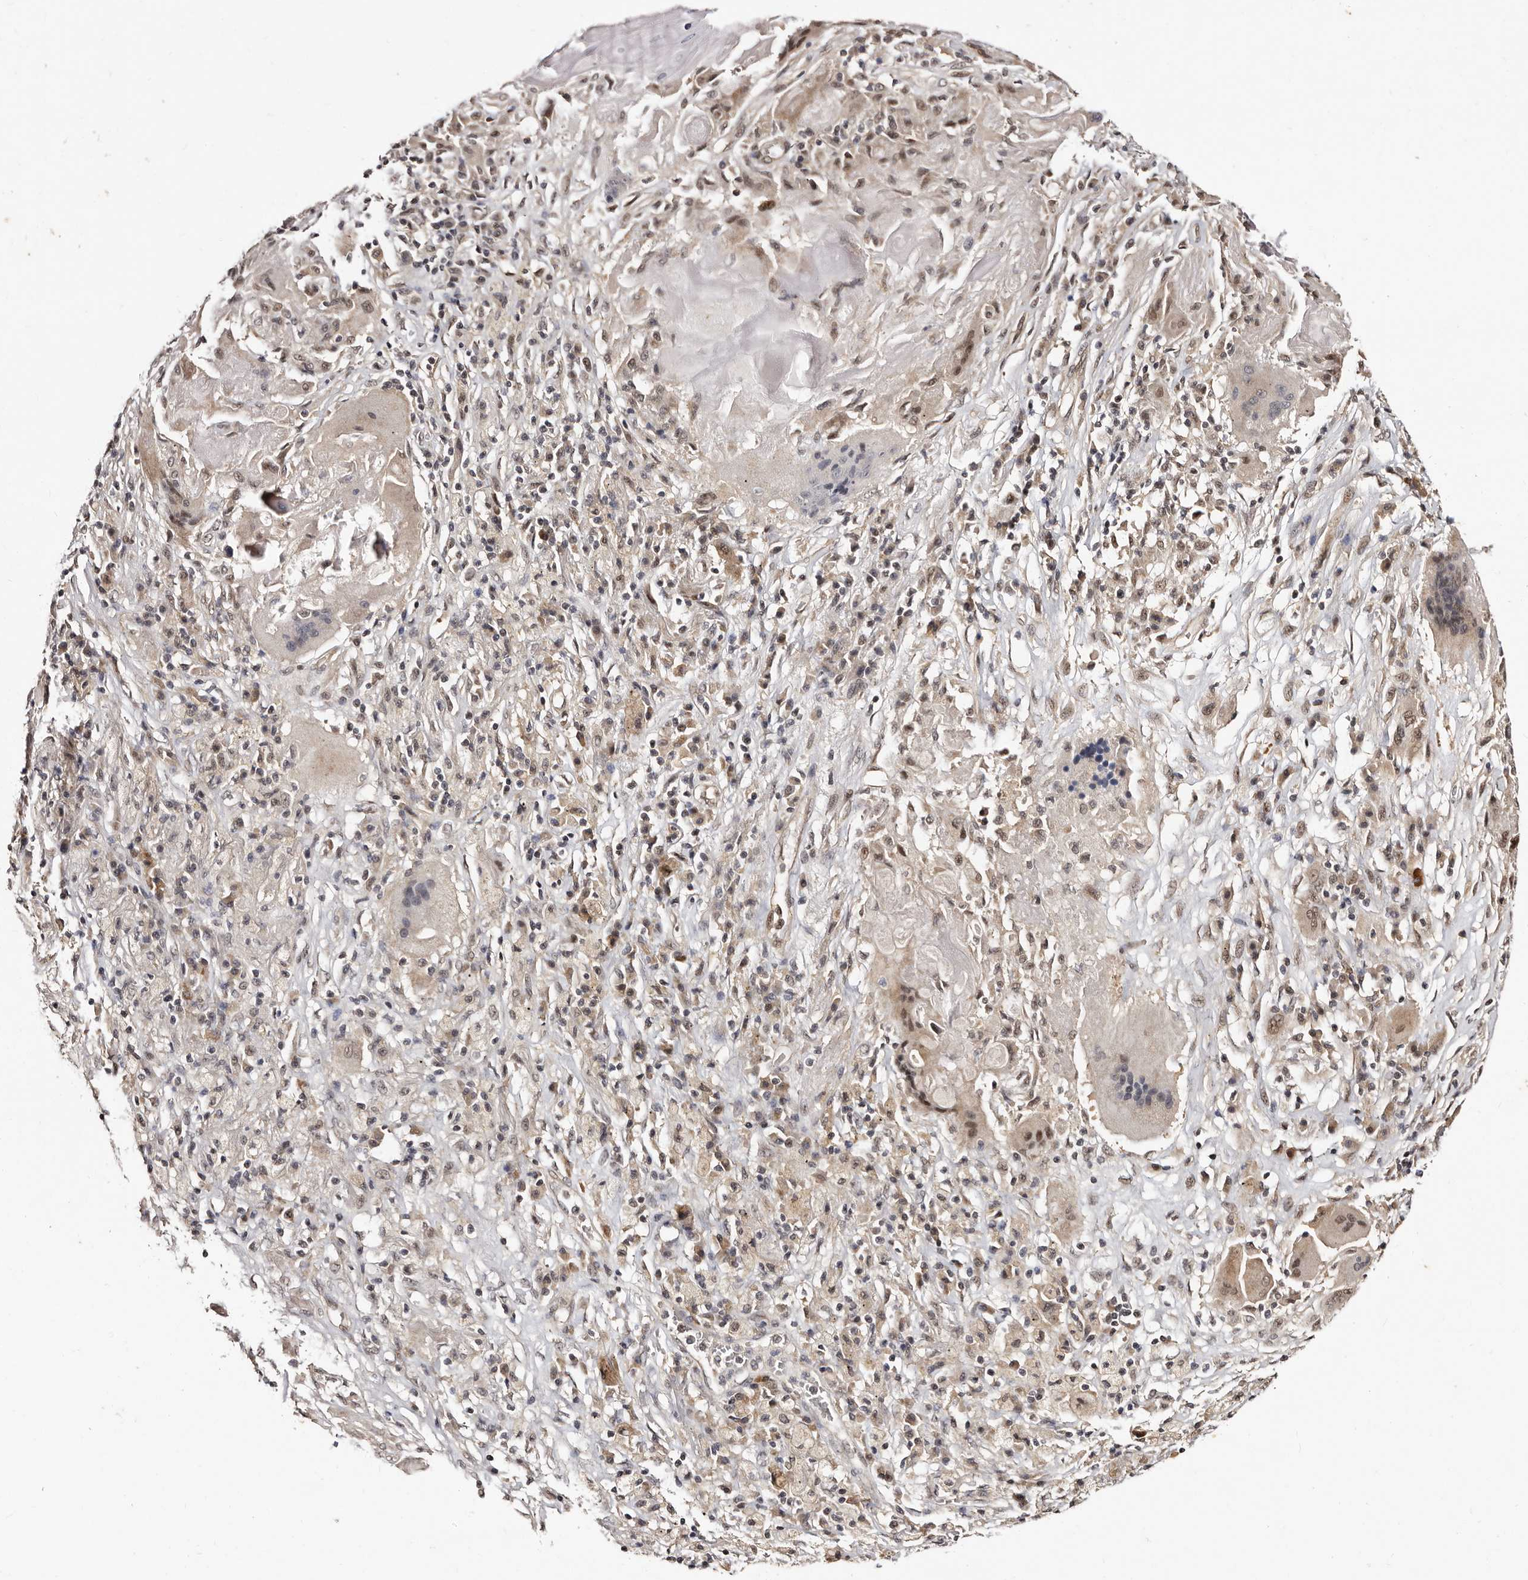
{"staining": {"intensity": "moderate", "quantity": ">75%", "location": "cytoplasmic/membranous,nuclear"}, "tissue": "lung cancer", "cell_type": "Tumor cells", "image_type": "cancer", "snomed": [{"axis": "morphology", "description": "Squamous cell carcinoma, NOS"}, {"axis": "topography", "description": "Lung"}], "caption": "Protein staining demonstrates moderate cytoplasmic/membranous and nuclear positivity in about >75% of tumor cells in lung squamous cell carcinoma.", "gene": "TBC1D22B", "patient": {"sex": "male", "age": 61}}